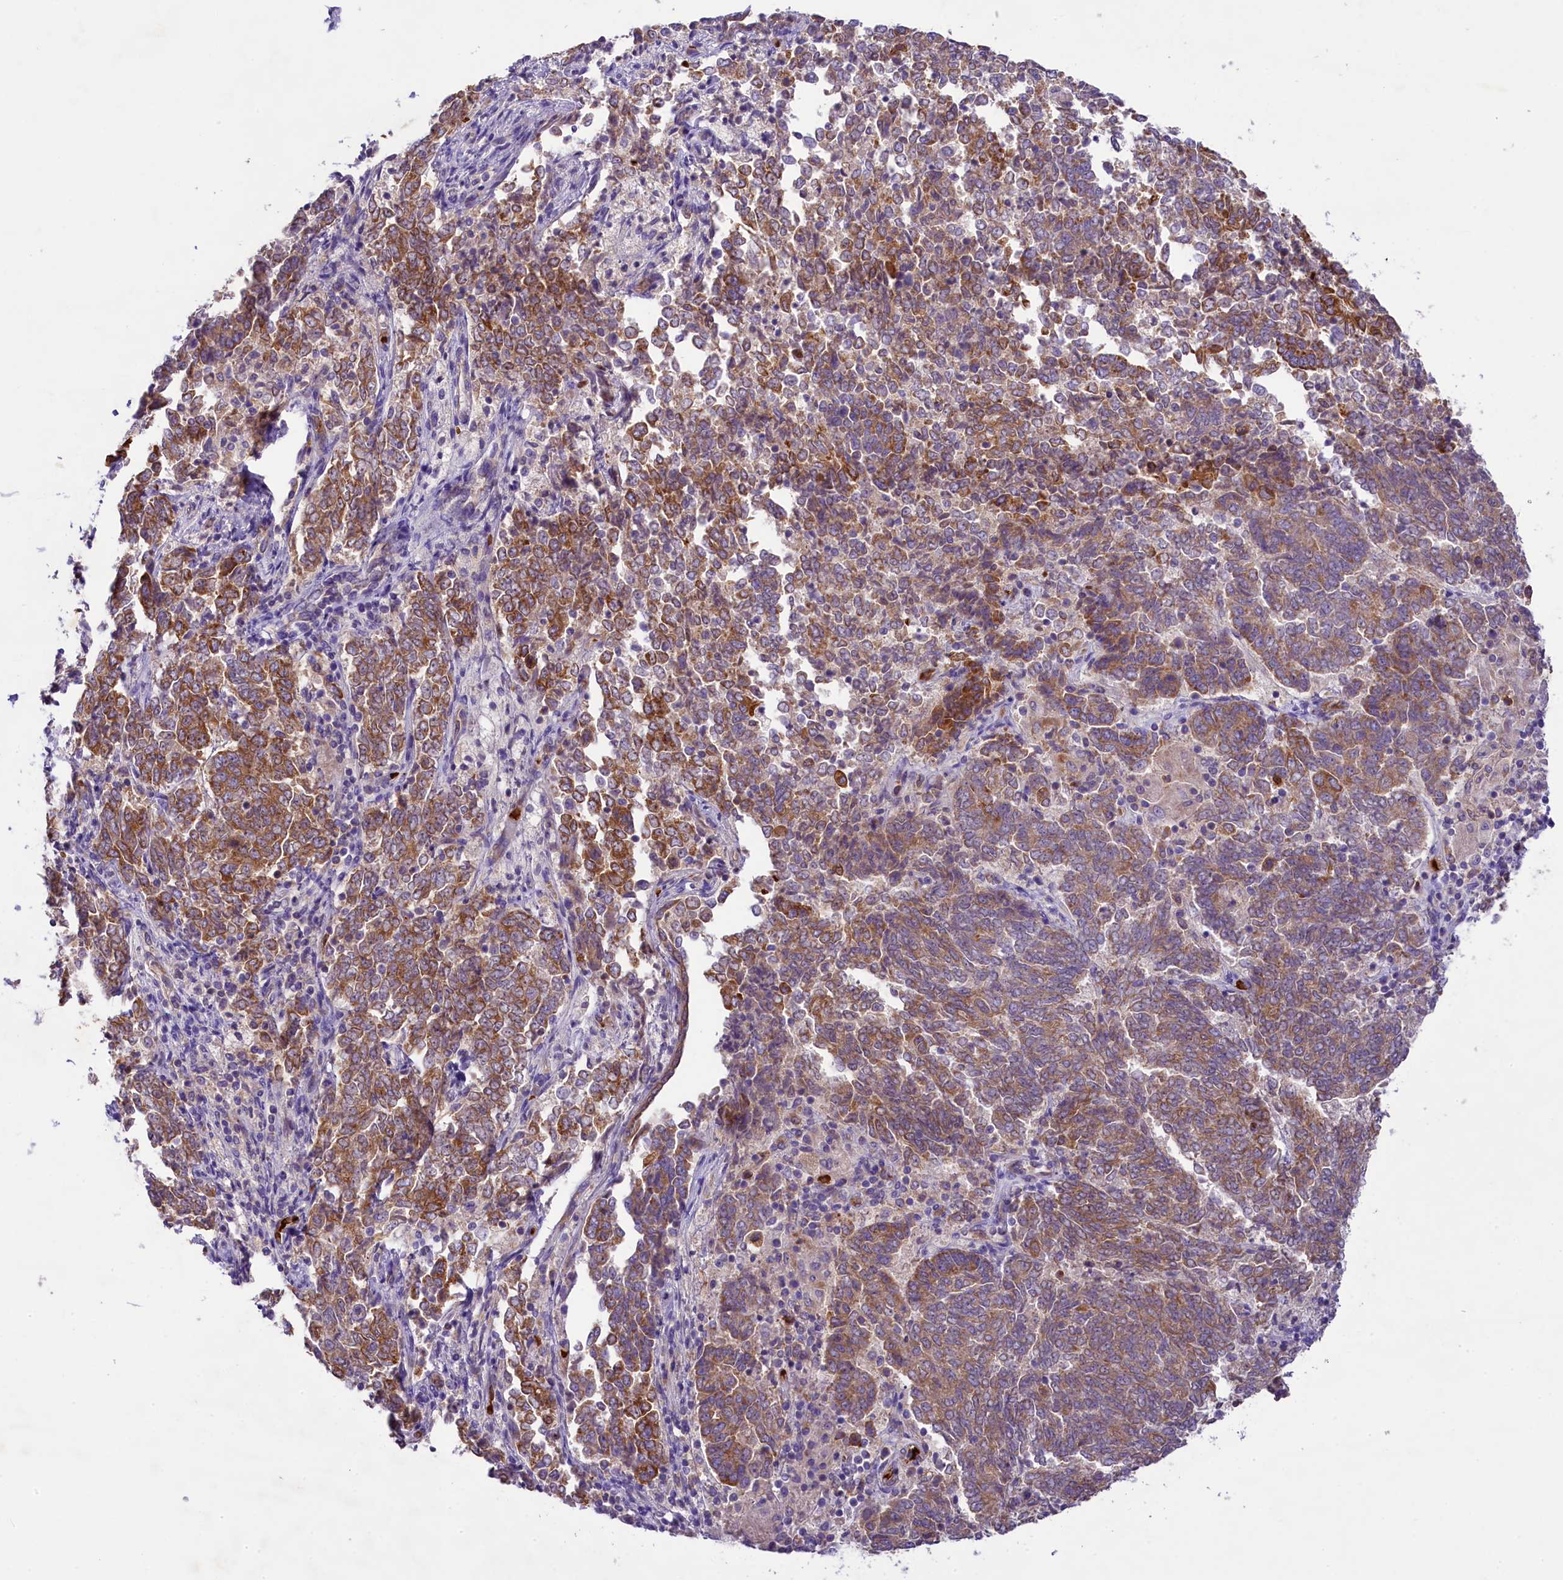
{"staining": {"intensity": "moderate", "quantity": ">75%", "location": "cytoplasmic/membranous"}, "tissue": "endometrial cancer", "cell_type": "Tumor cells", "image_type": "cancer", "snomed": [{"axis": "morphology", "description": "Adenocarcinoma, NOS"}, {"axis": "topography", "description": "Endometrium"}], "caption": "Protein analysis of endometrial cancer tissue exhibits moderate cytoplasmic/membranous staining in about >75% of tumor cells.", "gene": "LARP4", "patient": {"sex": "female", "age": 80}}